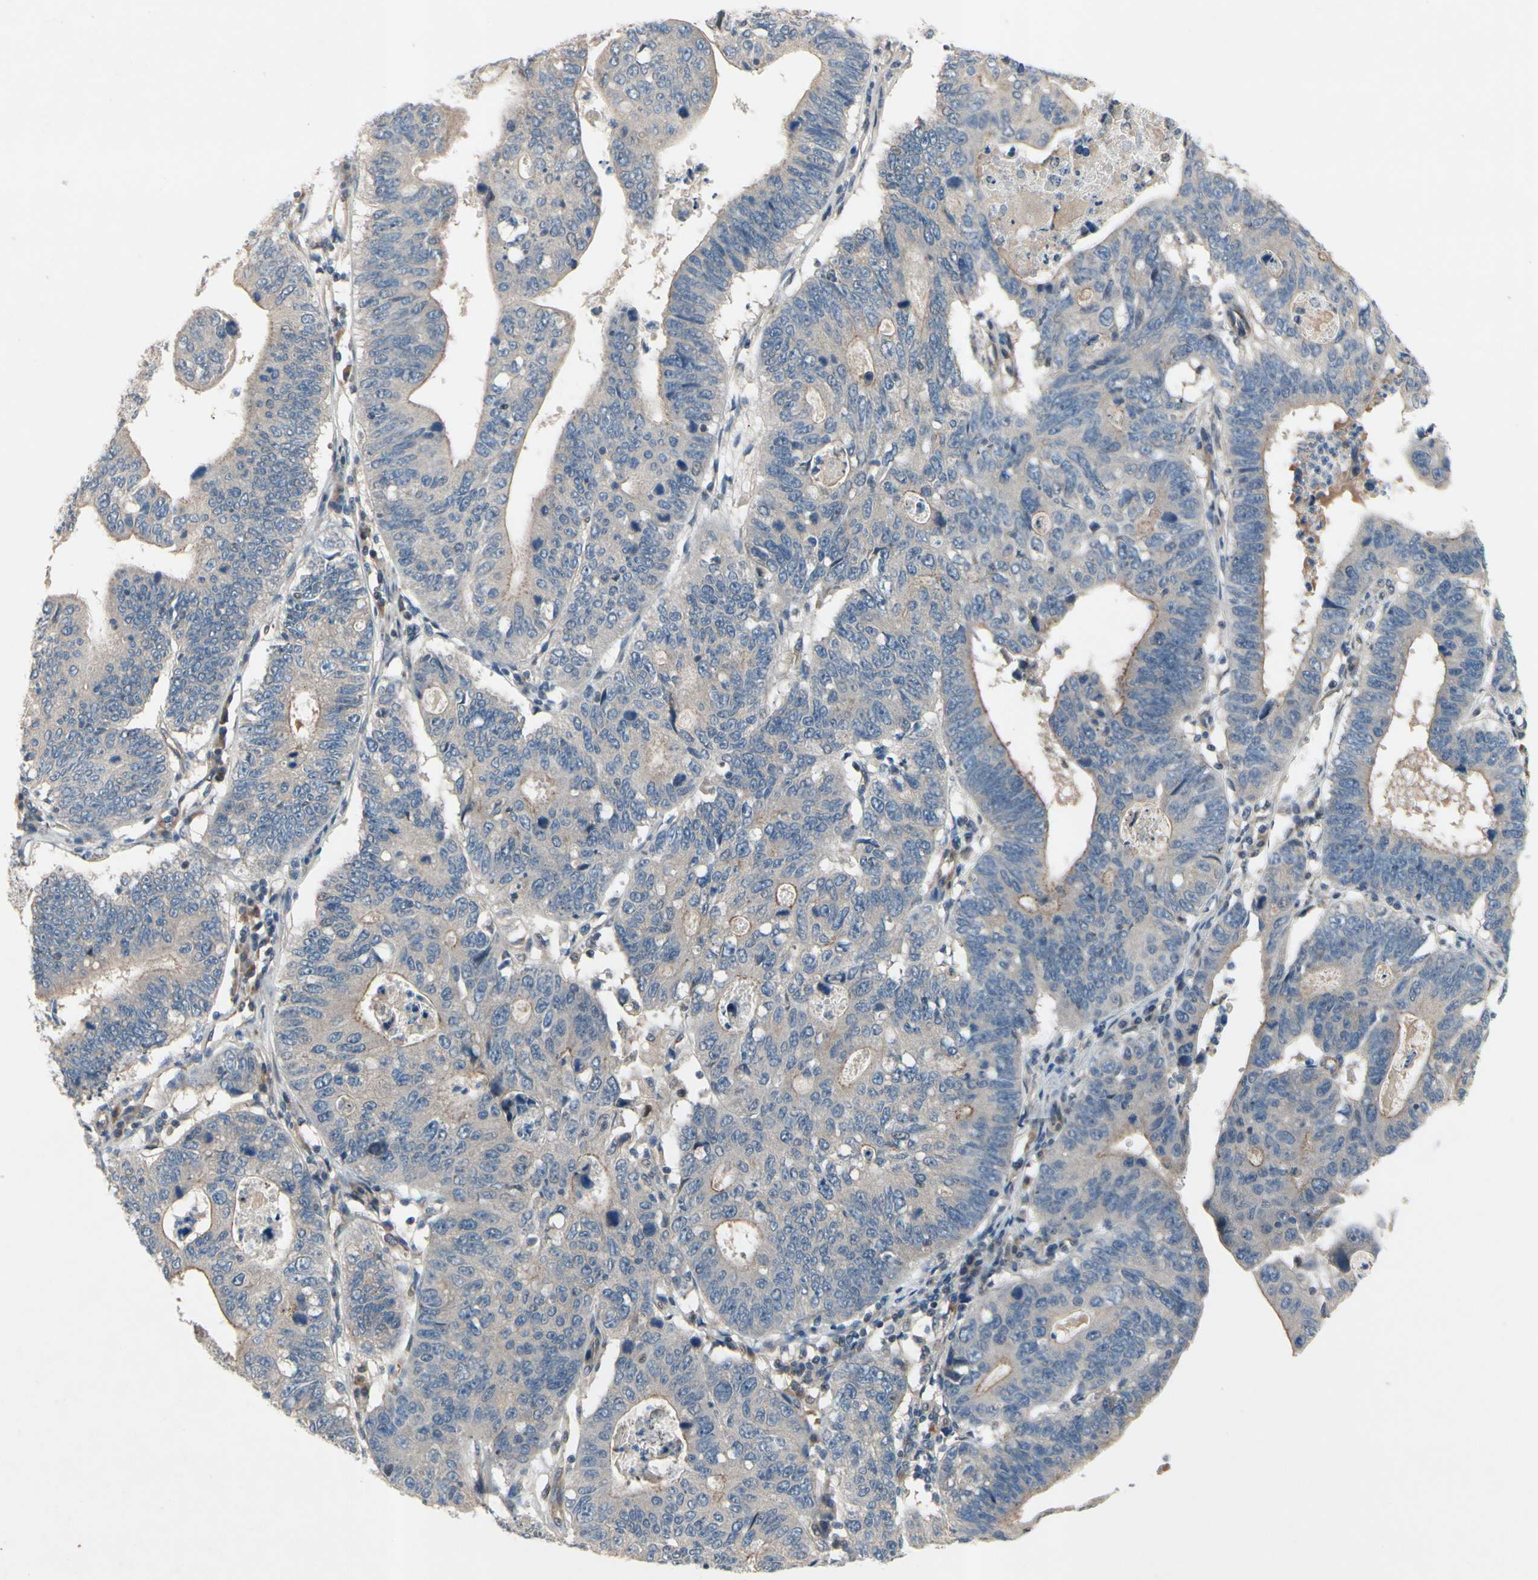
{"staining": {"intensity": "weak", "quantity": "25%-75%", "location": "cytoplasmic/membranous"}, "tissue": "stomach cancer", "cell_type": "Tumor cells", "image_type": "cancer", "snomed": [{"axis": "morphology", "description": "Adenocarcinoma, NOS"}, {"axis": "topography", "description": "Stomach"}], "caption": "High-power microscopy captured an IHC image of stomach adenocarcinoma, revealing weak cytoplasmic/membranous expression in about 25%-75% of tumor cells.", "gene": "ICAM5", "patient": {"sex": "male", "age": 59}}